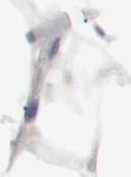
{"staining": {"intensity": "negative", "quantity": "none", "location": "none"}, "tissue": "adipose tissue", "cell_type": "Adipocytes", "image_type": "normal", "snomed": [{"axis": "morphology", "description": "Normal tissue, NOS"}, {"axis": "topography", "description": "Breast"}, {"axis": "topography", "description": "Adipose tissue"}], "caption": "IHC histopathology image of normal adipose tissue: adipose tissue stained with DAB displays no significant protein positivity in adipocytes.", "gene": "IKBKG", "patient": {"sex": "female", "age": 25}}